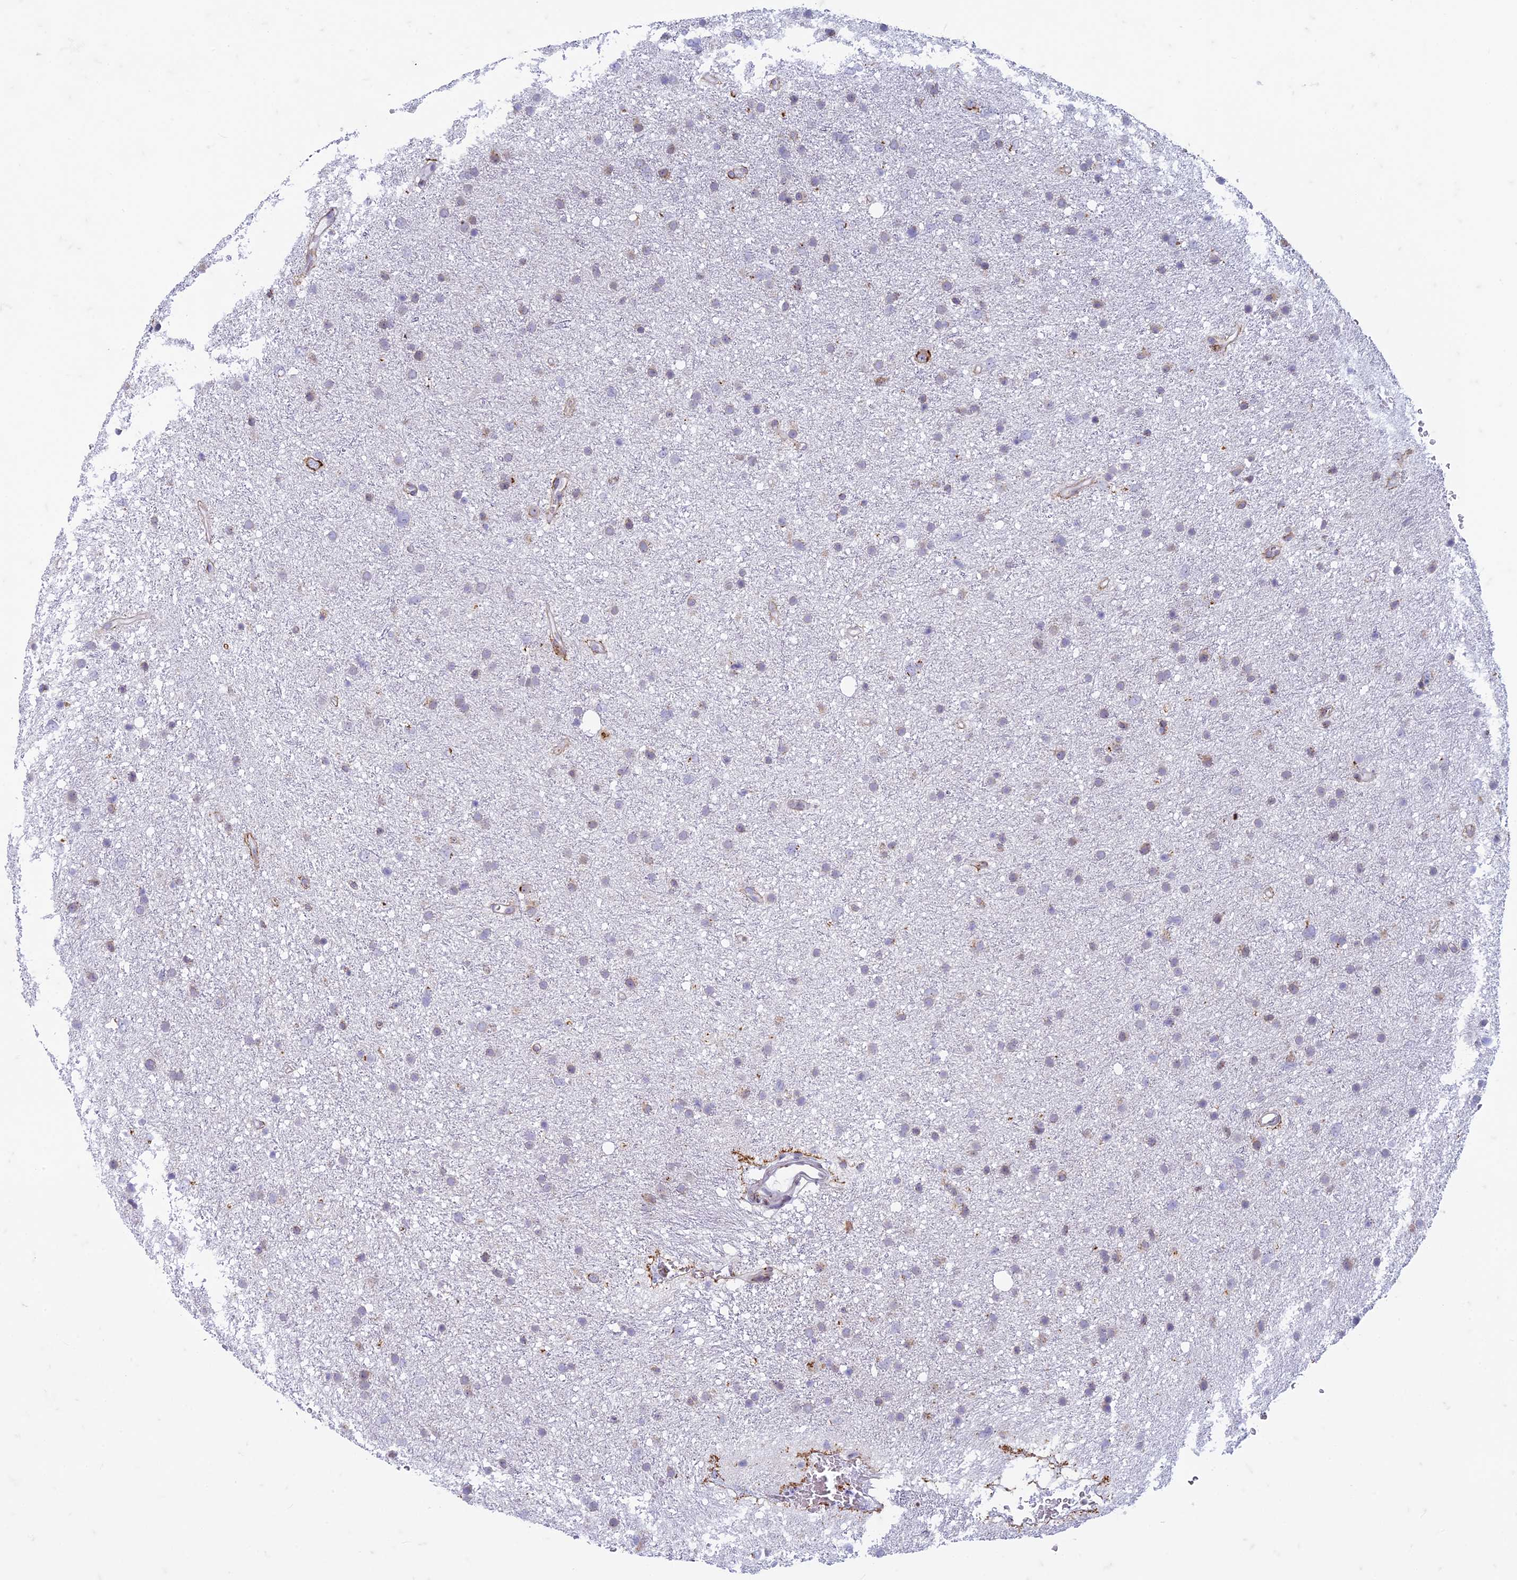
{"staining": {"intensity": "weak", "quantity": "<25%", "location": "cytoplasmic/membranous"}, "tissue": "glioma", "cell_type": "Tumor cells", "image_type": "cancer", "snomed": [{"axis": "morphology", "description": "Glioma, malignant, Low grade"}, {"axis": "topography", "description": "Cerebral cortex"}], "caption": "Immunohistochemistry (IHC) of human glioma reveals no positivity in tumor cells.", "gene": "FAM3C", "patient": {"sex": "female", "age": 39}}